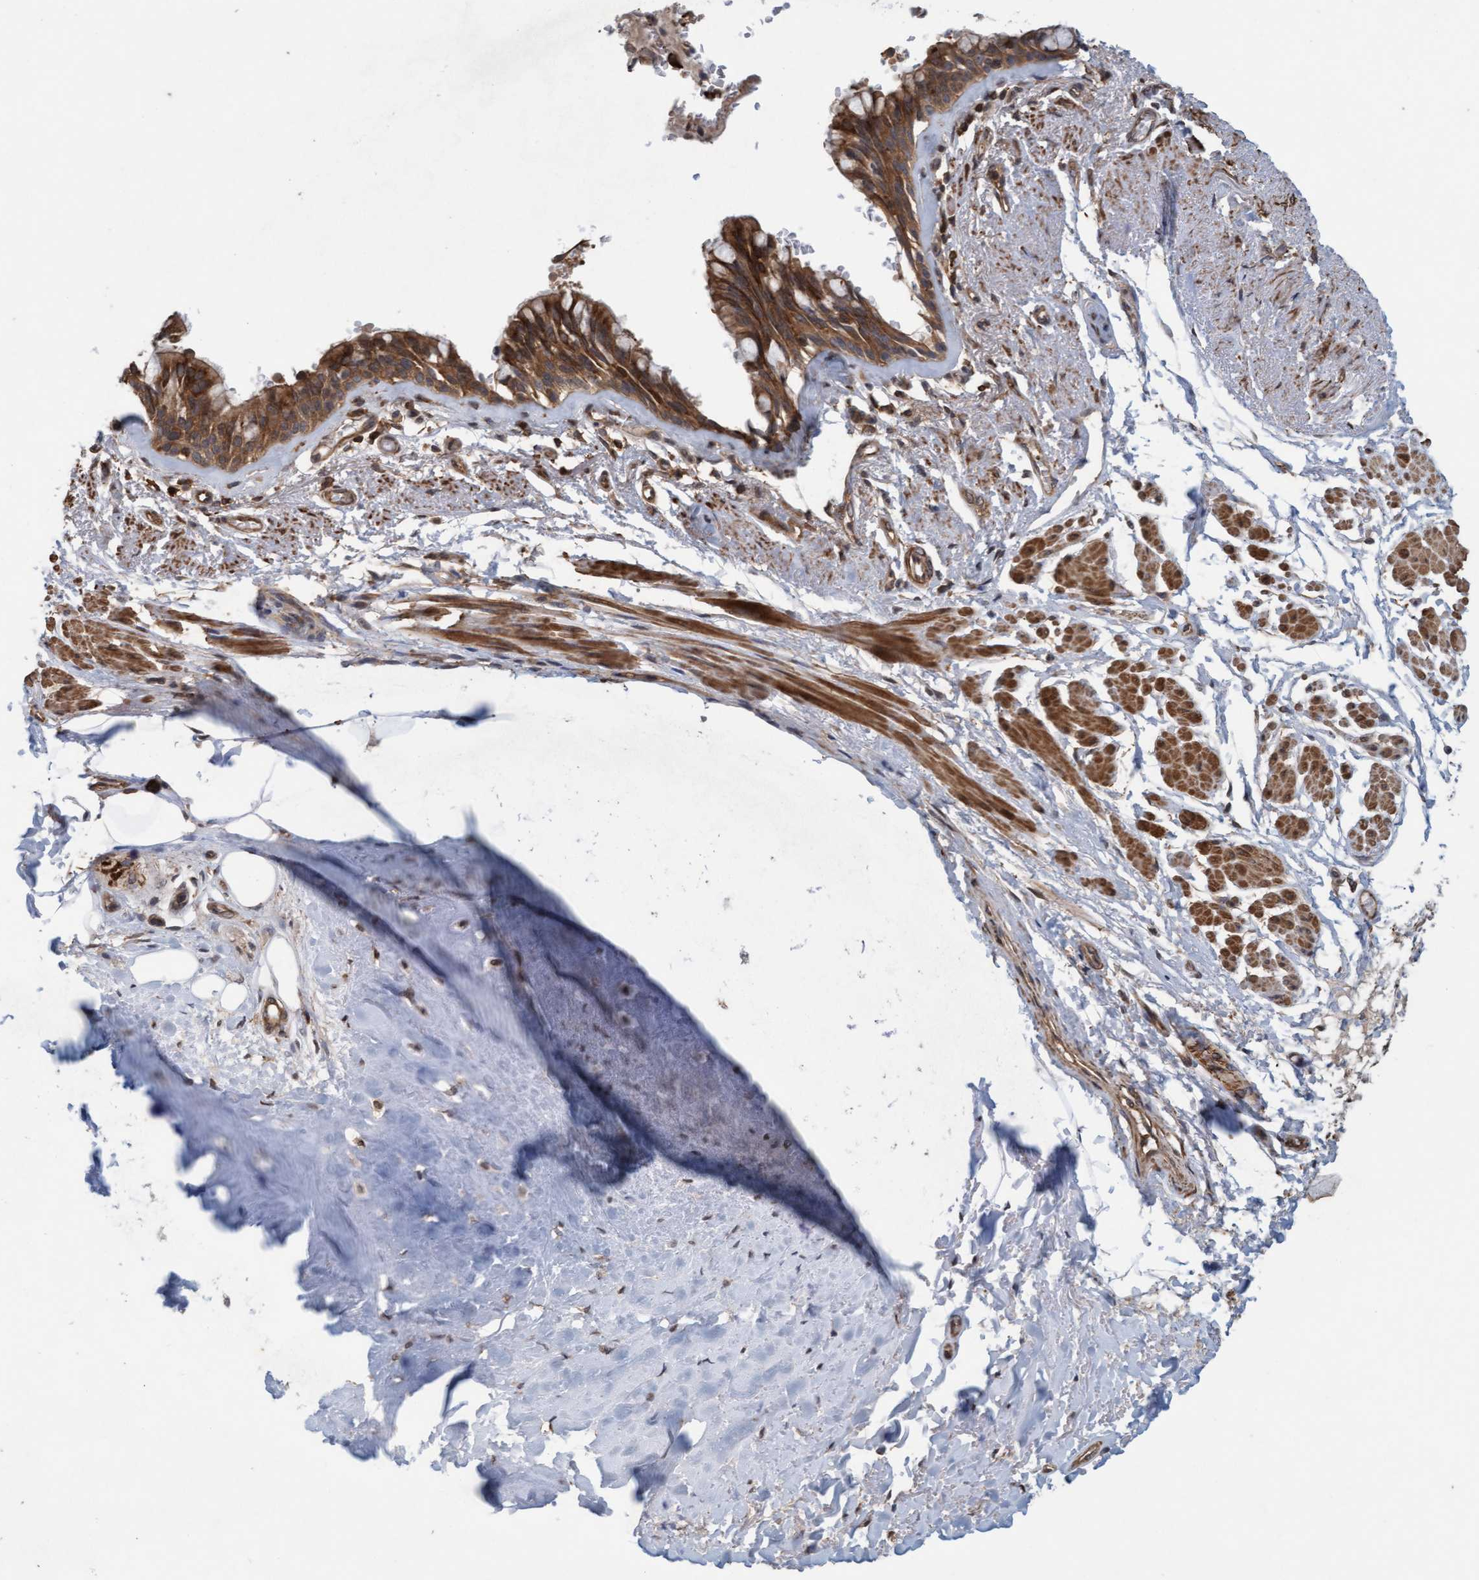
{"staining": {"intensity": "strong", "quantity": ">75%", "location": "cytoplasmic/membranous"}, "tissue": "bronchus", "cell_type": "Respiratory epithelial cells", "image_type": "normal", "snomed": [{"axis": "morphology", "description": "Normal tissue, NOS"}, {"axis": "topography", "description": "Bronchus"}], "caption": "High-power microscopy captured an IHC photomicrograph of benign bronchus, revealing strong cytoplasmic/membranous staining in about >75% of respiratory epithelial cells.", "gene": "FXR2", "patient": {"sex": "male", "age": 66}}